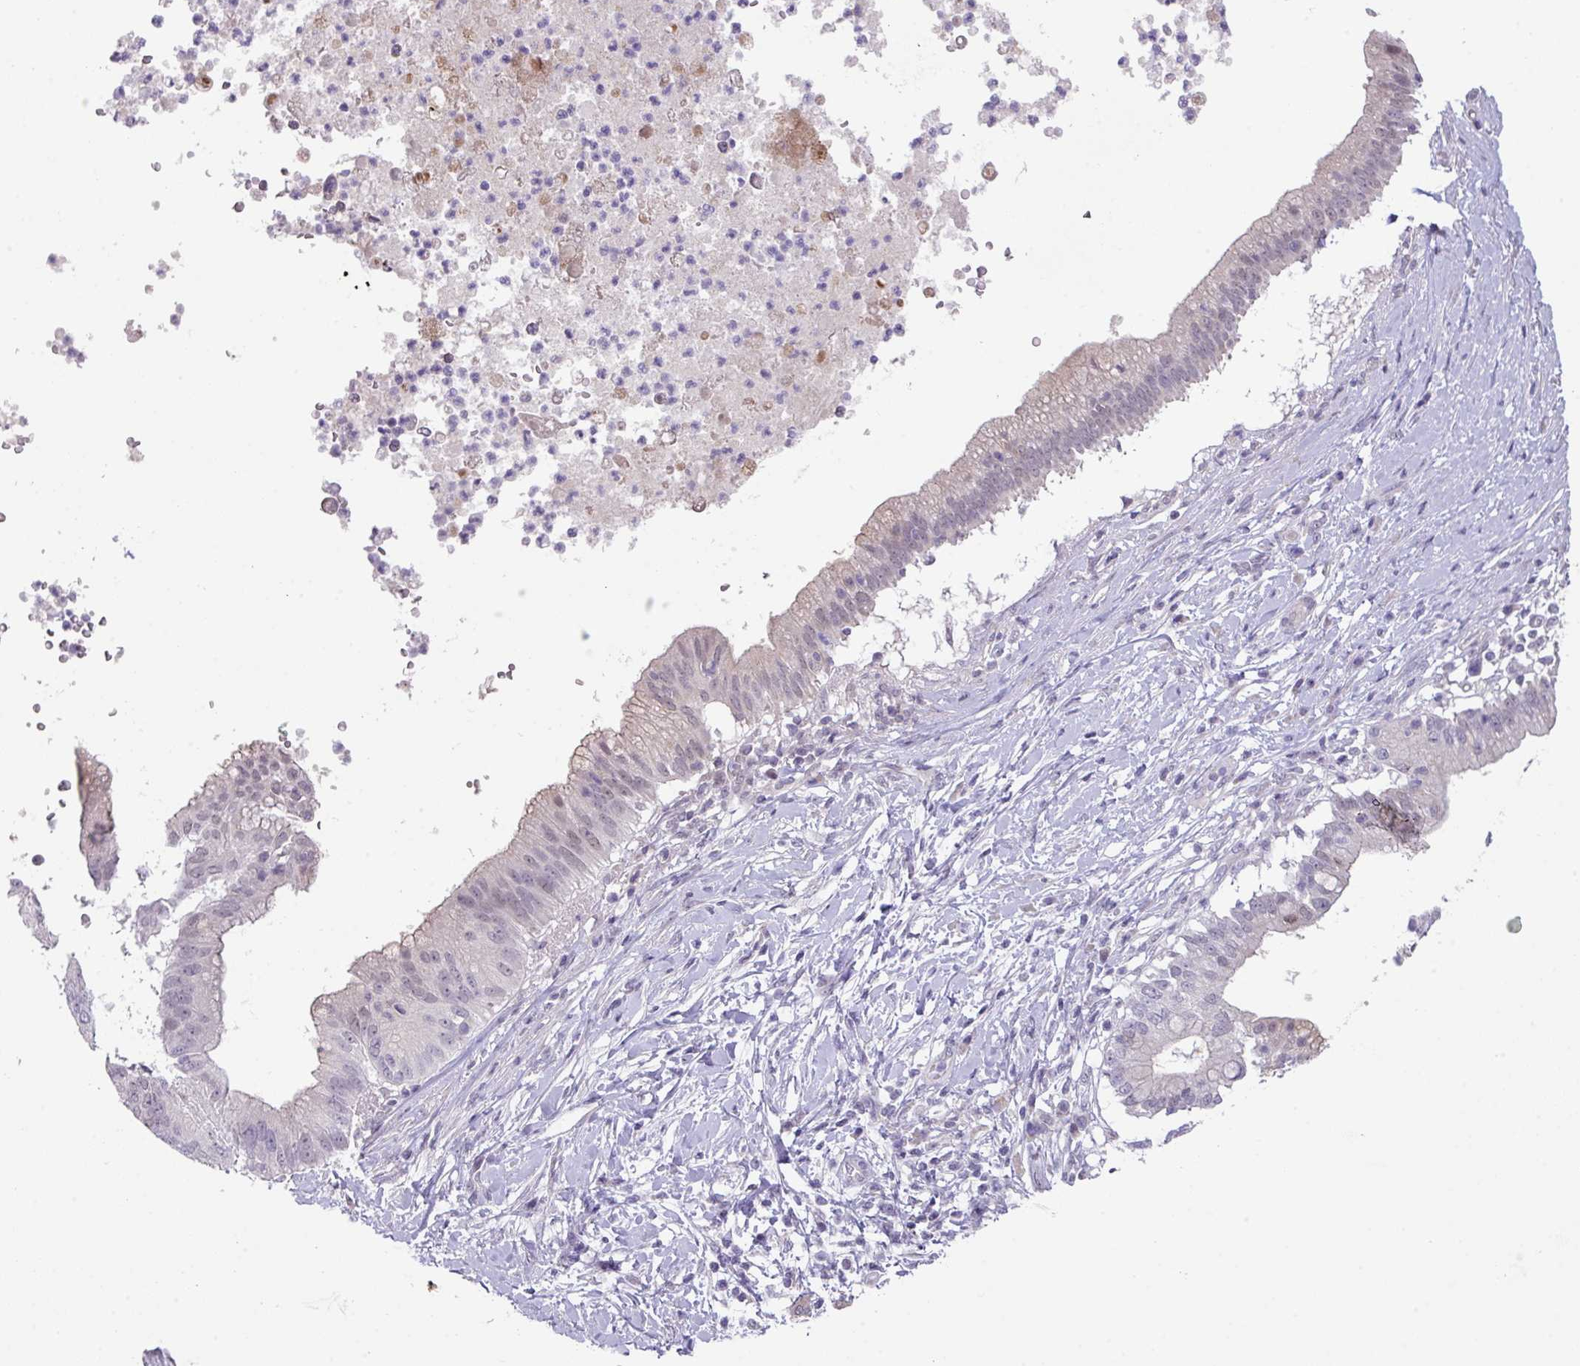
{"staining": {"intensity": "weak", "quantity": "25%-75%", "location": "nuclear"}, "tissue": "pancreatic cancer", "cell_type": "Tumor cells", "image_type": "cancer", "snomed": [{"axis": "morphology", "description": "Adenocarcinoma, NOS"}, {"axis": "topography", "description": "Pancreas"}], "caption": "Pancreatic cancer stained with a protein marker reveals weak staining in tumor cells.", "gene": "ANKRD13B", "patient": {"sex": "male", "age": 68}}